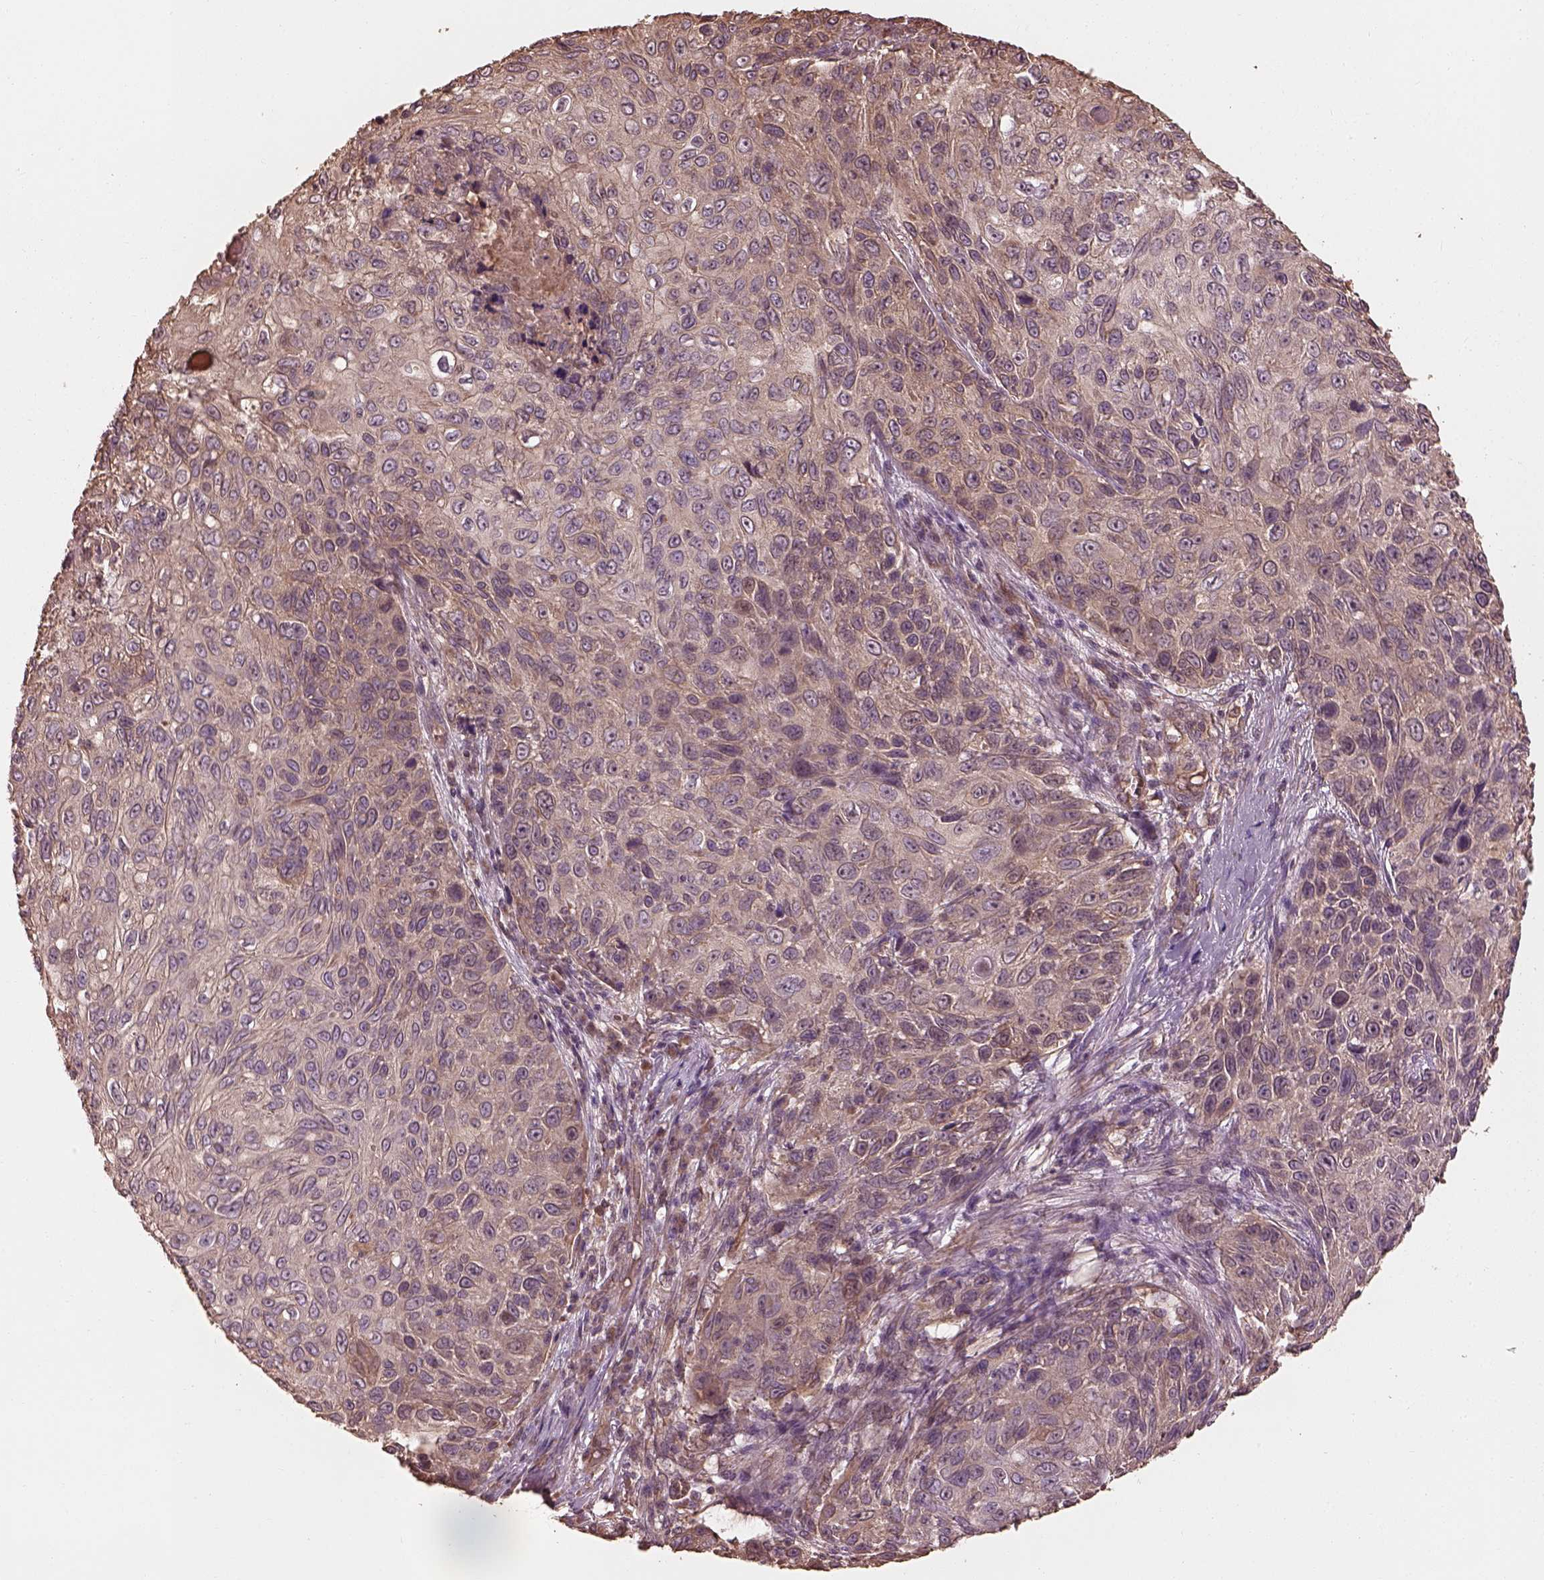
{"staining": {"intensity": "moderate", "quantity": "<25%", "location": "cytoplasmic/membranous"}, "tissue": "skin cancer", "cell_type": "Tumor cells", "image_type": "cancer", "snomed": [{"axis": "morphology", "description": "Squamous cell carcinoma, NOS"}, {"axis": "topography", "description": "Skin"}], "caption": "IHC histopathology image of skin squamous cell carcinoma stained for a protein (brown), which displays low levels of moderate cytoplasmic/membranous staining in approximately <25% of tumor cells.", "gene": "METTL4", "patient": {"sex": "male", "age": 92}}